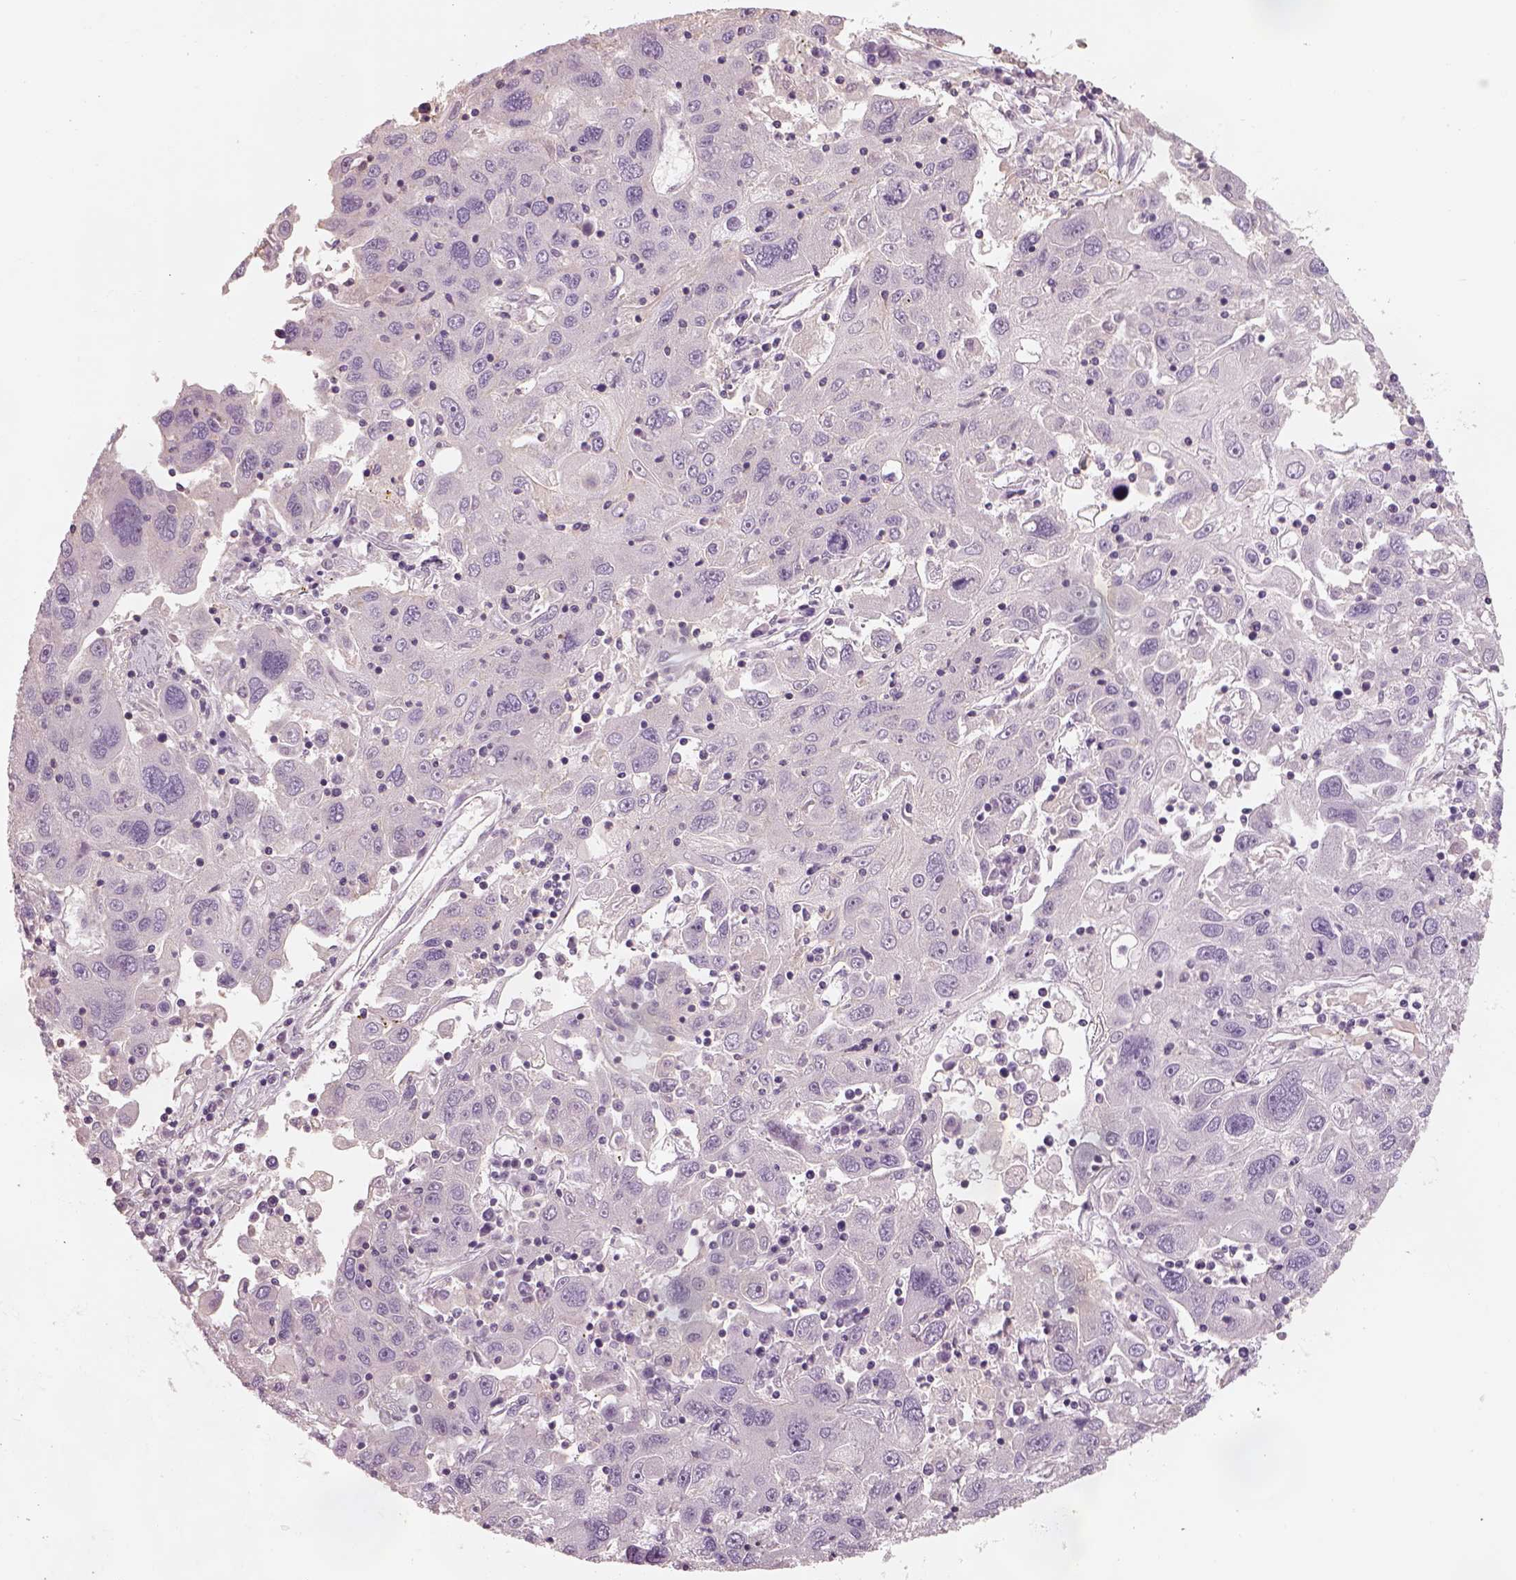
{"staining": {"intensity": "negative", "quantity": "none", "location": "none"}, "tissue": "stomach cancer", "cell_type": "Tumor cells", "image_type": "cancer", "snomed": [{"axis": "morphology", "description": "Adenocarcinoma, NOS"}, {"axis": "topography", "description": "Stomach"}], "caption": "Immunohistochemical staining of adenocarcinoma (stomach) demonstrates no significant staining in tumor cells. The staining was performed using DAB to visualize the protein expression in brown, while the nuclei were stained in blue with hematoxylin (Magnification: 20x).", "gene": "OTUD6A", "patient": {"sex": "male", "age": 56}}